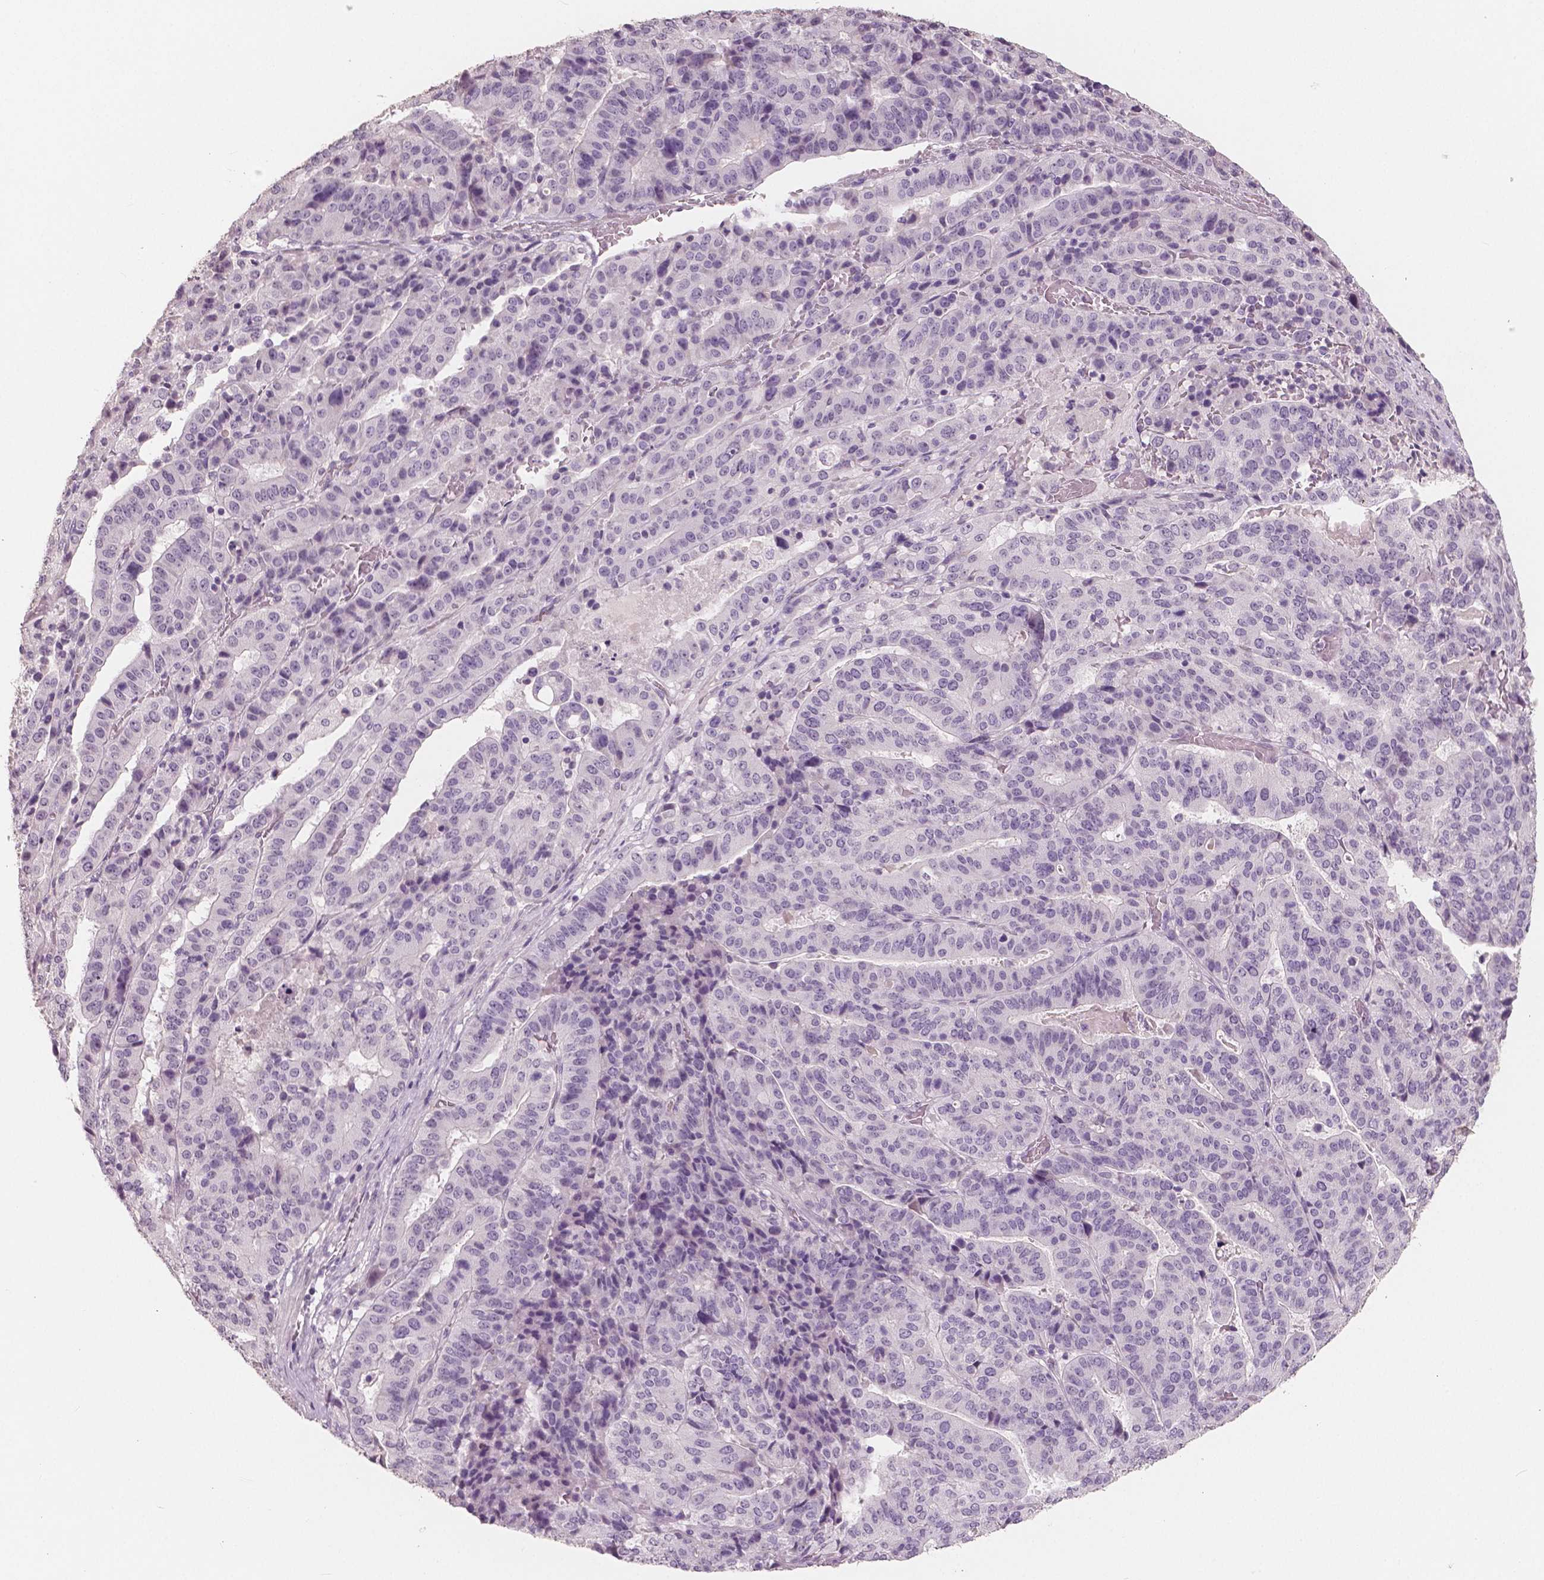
{"staining": {"intensity": "negative", "quantity": "none", "location": "none"}, "tissue": "stomach cancer", "cell_type": "Tumor cells", "image_type": "cancer", "snomed": [{"axis": "morphology", "description": "Adenocarcinoma, NOS"}, {"axis": "topography", "description": "Stomach"}], "caption": "Tumor cells are negative for brown protein staining in stomach adenocarcinoma.", "gene": "KIT", "patient": {"sex": "male", "age": 48}}